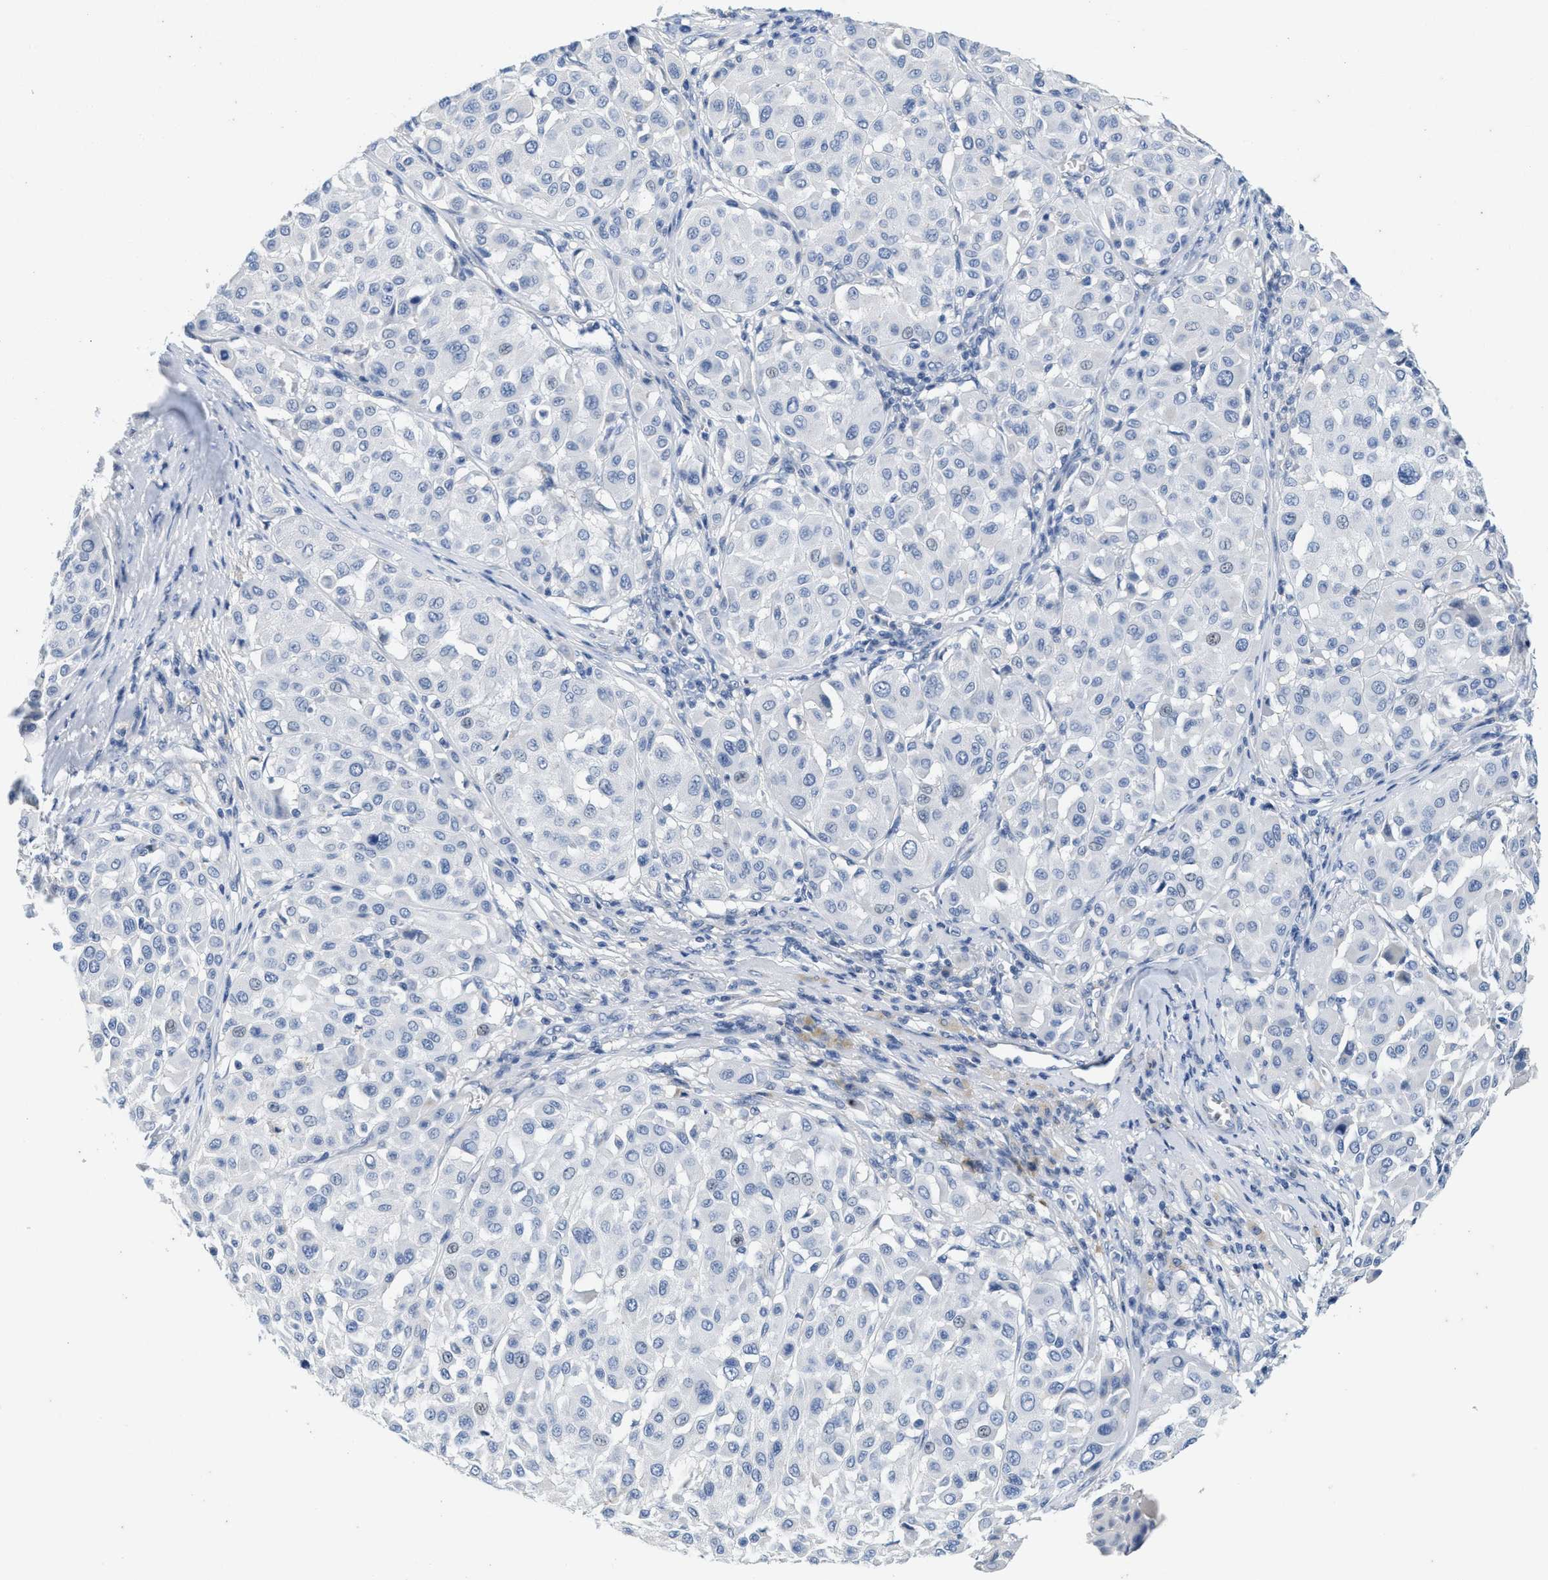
{"staining": {"intensity": "negative", "quantity": "none", "location": "none"}, "tissue": "melanoma", "cell_type": "Tumor cells", "image_type": "cancer", "snomed": [{"axis": "morphology", "description": "Malignant melanoma, Metastatic site"}, {"axis": "topography", "description": "Soft tissue"}], "caption": "A micrograph of human melanoma is negative for staining in tumor cells. (DAB (3,3'-diaminobenzidine) immunohistochemistry (IHC), high magnification).", "gene": "ABCB11", "patient": {"sex": "male", "age": 41}}